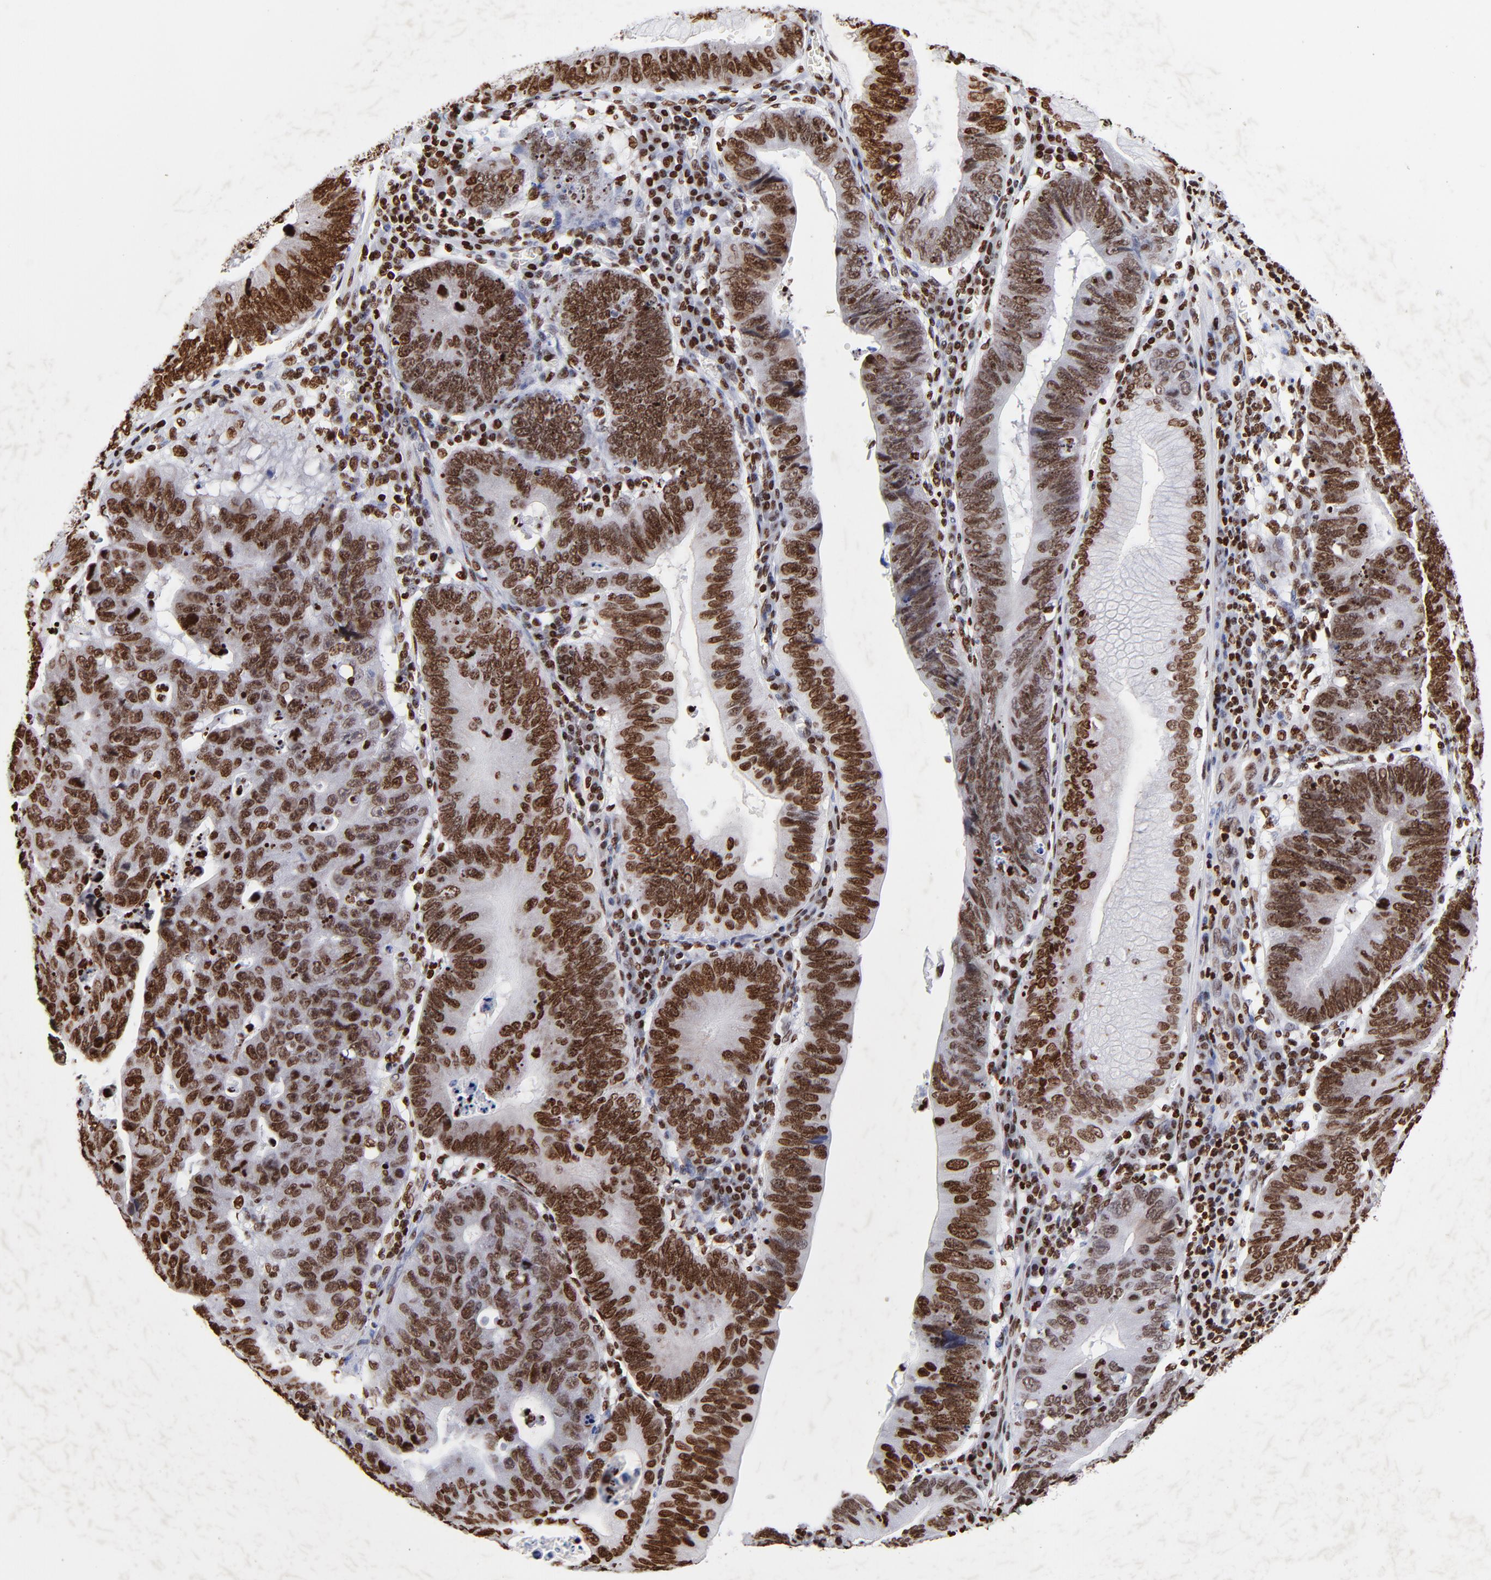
{"staining": {"intensity": "strong", "quantity": ">75%", "location": "nuclear"}, "tissue": "stomach cancer", "cell_type": "Tumor cells", "image_type": "cancer", "snomed": [{"axis": "morphology", "description": "Adenocarcinoma, NOS"}, {"axis": "topography", "description": "Stomach"}], "caption": "Immunohistochemical staining of human stomach cancer (adenocarcinoma) exhibits strong nuclear protein expression in approximately >75% of tumor cells. The protein is shown in brown color, while the nuclei are stained blue.", "gene": "FBH1", "patient": {"sex": "male", "age": 59}}